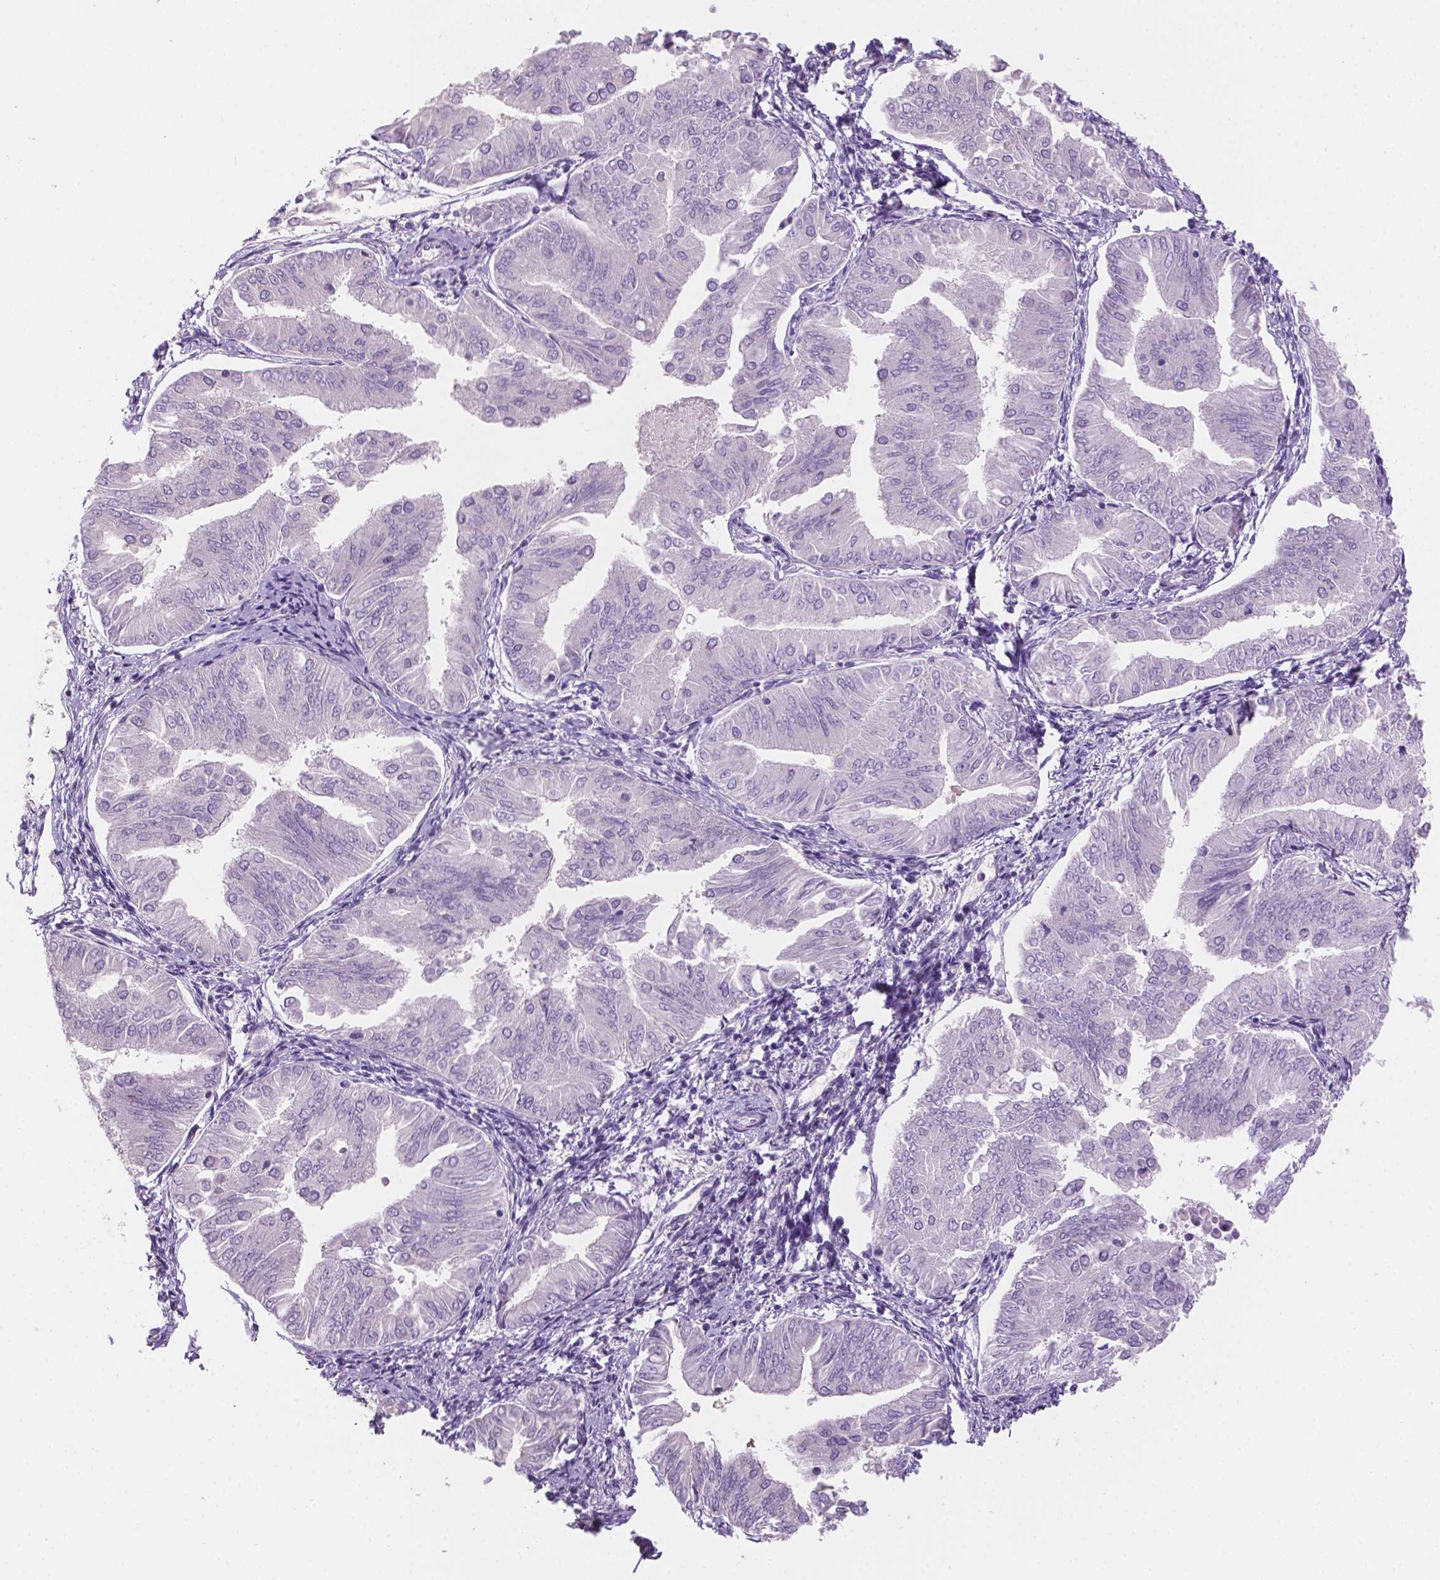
{"staining": {"intensity": "negative", "quantity": "none", "location": "none"}, "tissue": "endometrial cancer", "cell_type": "Tumor cells", "image_type": "cancer", "snomed": [{"axis": "morphology", "description": "Adenocarcinoma, NOS"}, {"axis": "topography", "description": "Endometrium"}], "caption": "A high-resolution micrograph shows immunohistochemistry staining of adenocarcinoma (endometrial), which shows no significant positivity in tumor cells.", "gene": "SBSN", "patient": {"sex": "female", "age": 53}}